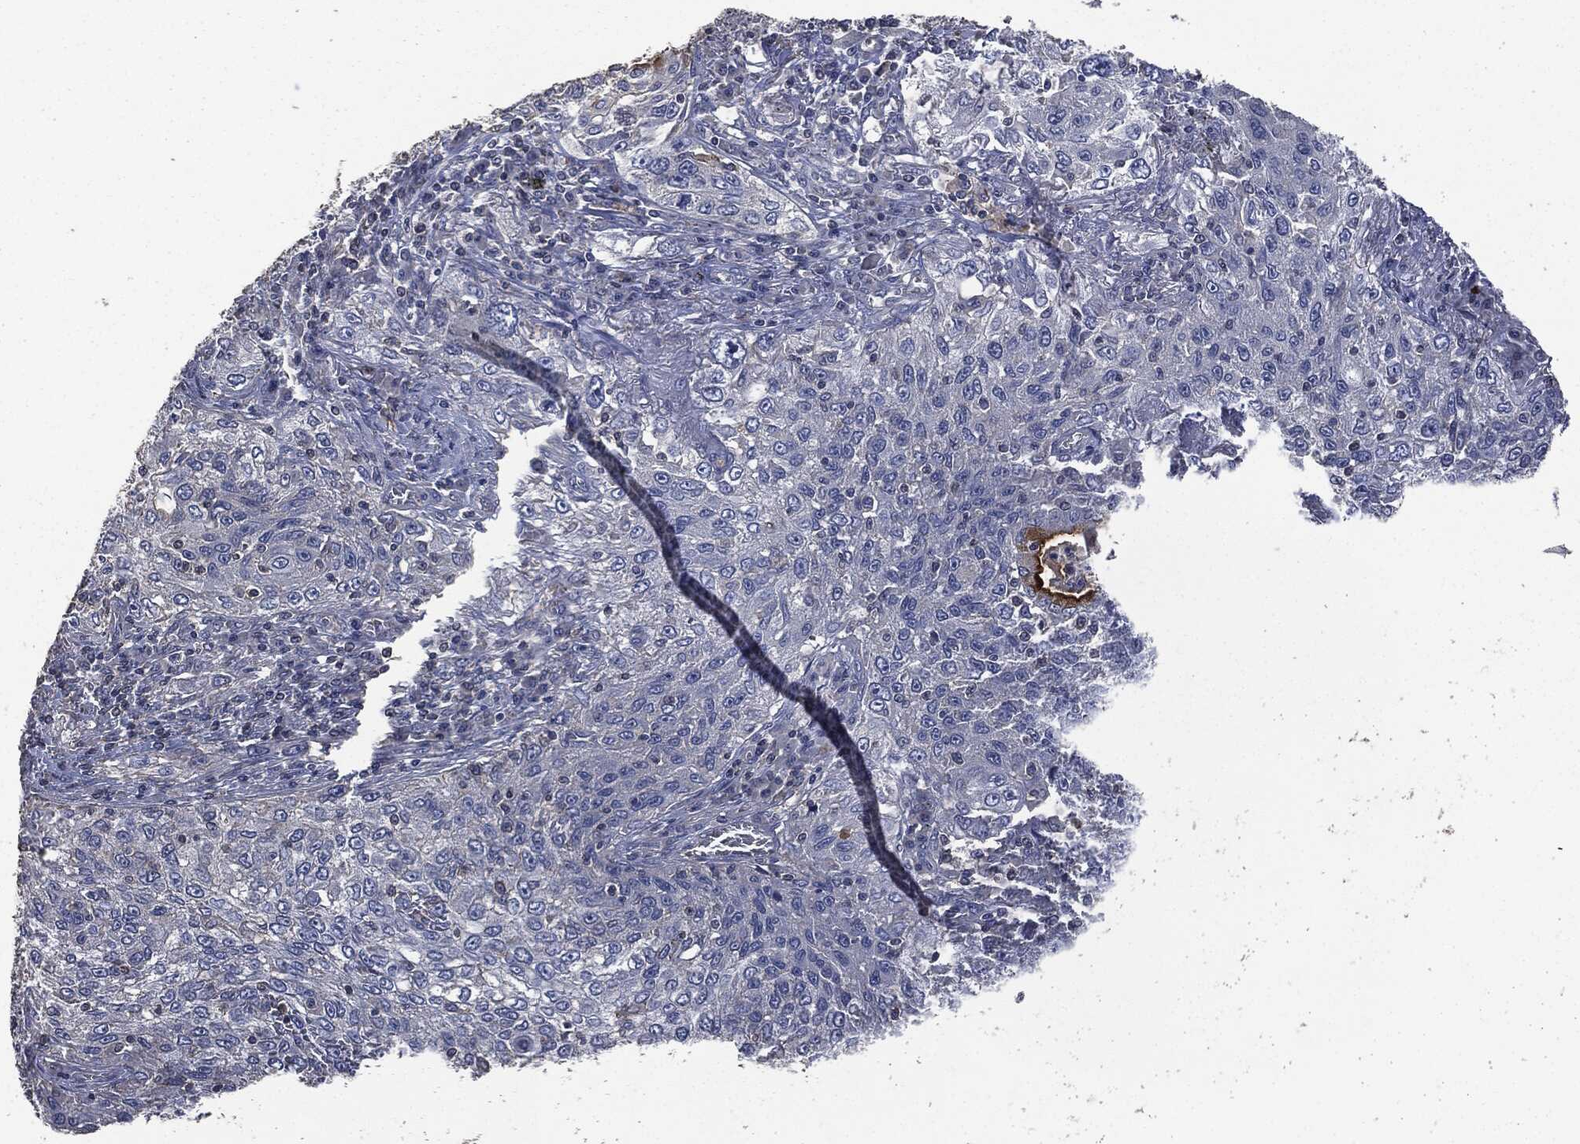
{"staining": {"intensity": "negative", "quantity": "none", "location": "none"}, "tissue": "lung cancer", "cell_type": "Tumor cells", "image_type": "cancer", "snomed": [{"axis": "morphology", "description": "Squamous cell carcinoma, NOS"}, {"axis": "topography", "description": "Lung"}], "caption": "Histopathology image shows no protein staining in tumor cells of lung squamous cell carcinoma tissue.", "gene": "MSLN", "patient": {"sex": "female", "age": 69}}